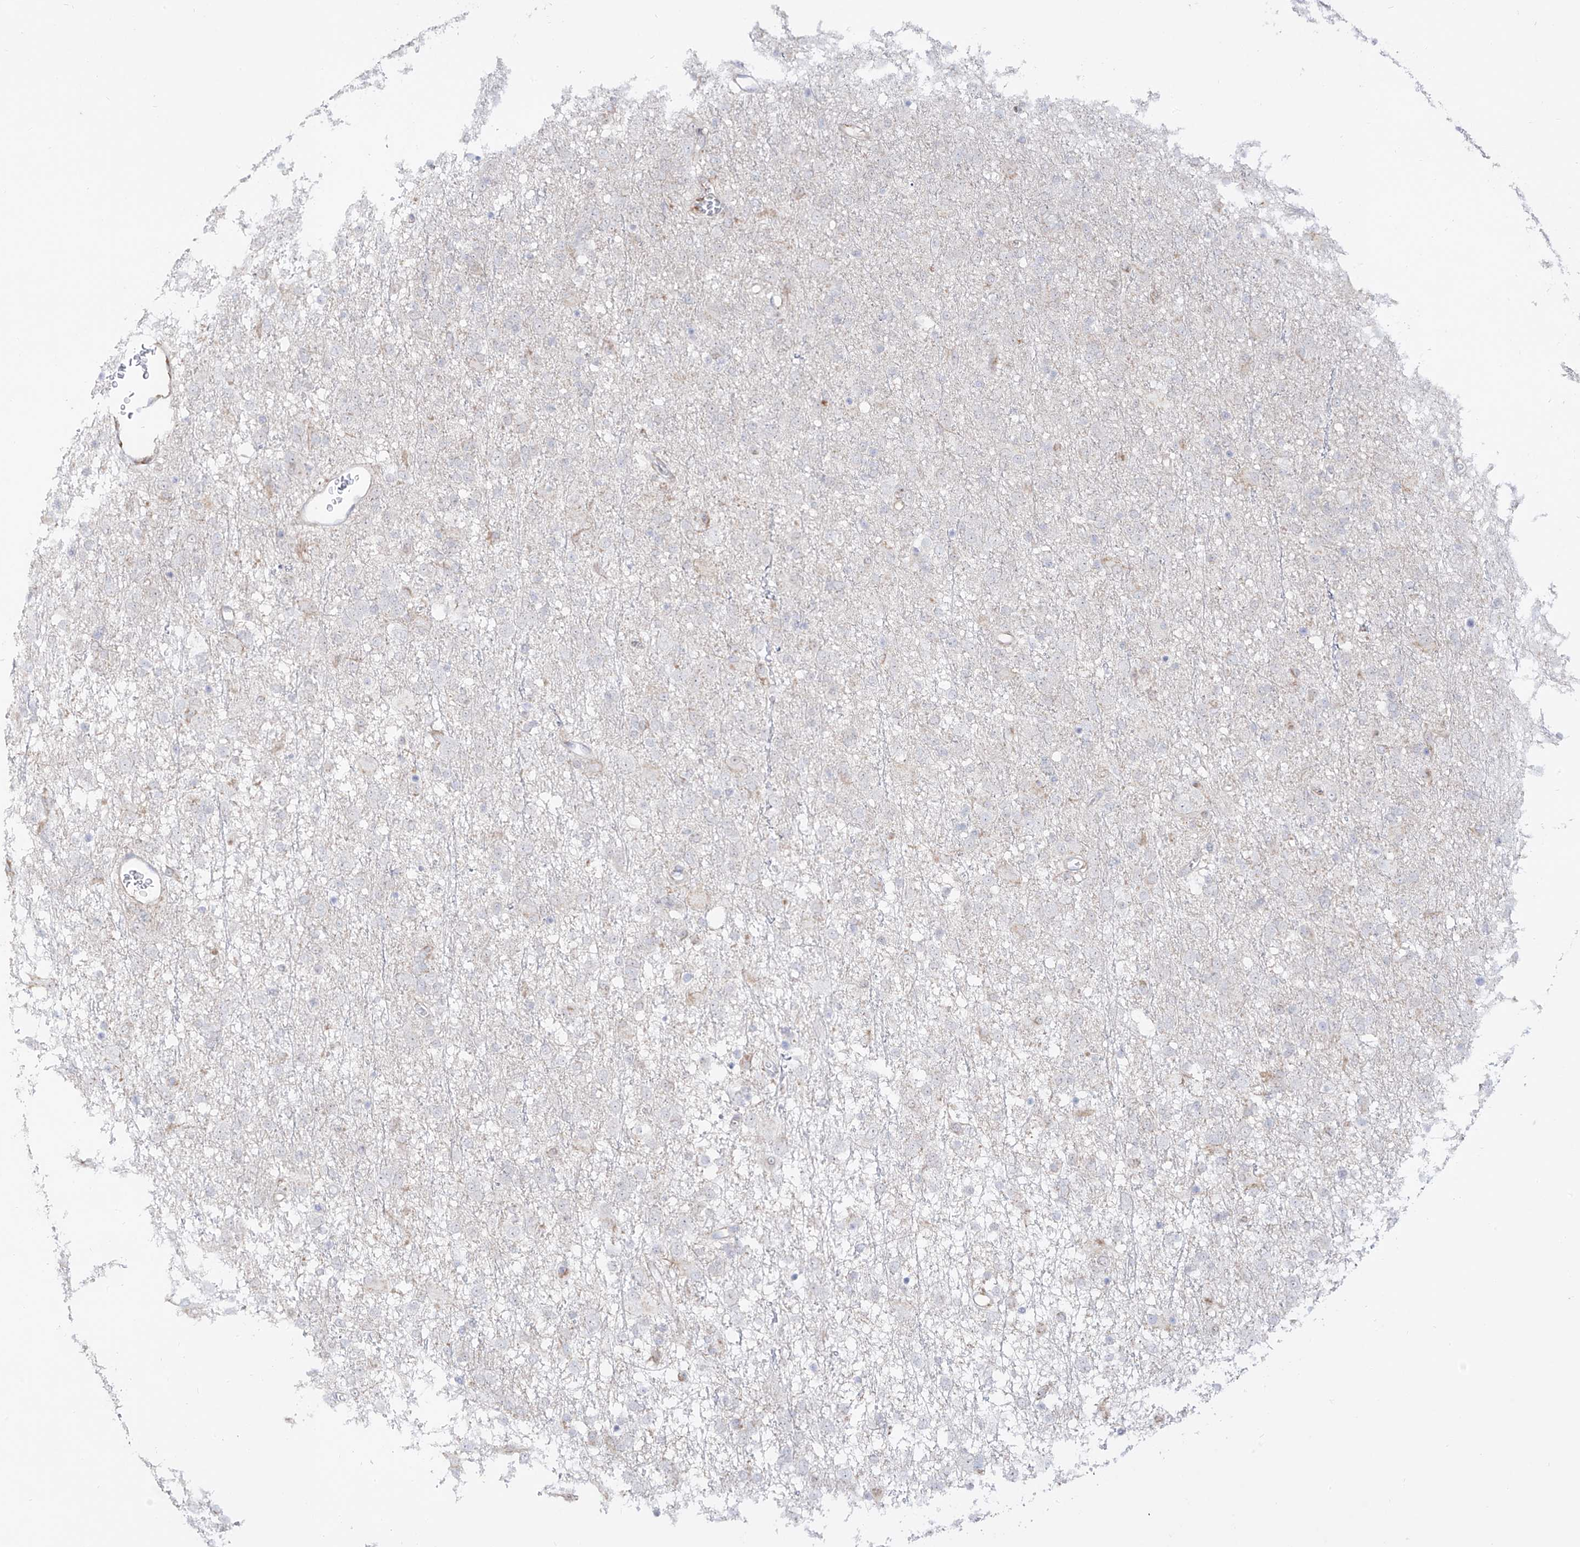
{"staining": {"intensity": "negative", "quantity": "none", "location": "none"}, "tissue": "glioma", "cell_type": "Tumor cells", "image_type": "cancer", "snomed": [{"axis": "morphology", "description": "Glioma, malignant, Low grade"}, {"axis": "topography", "description": "Brain"}], "caption": "Tumor cells show no significant staining in glioma.", "gene": "ZNF180", "patient": {"sex": "male", "age": 65}}